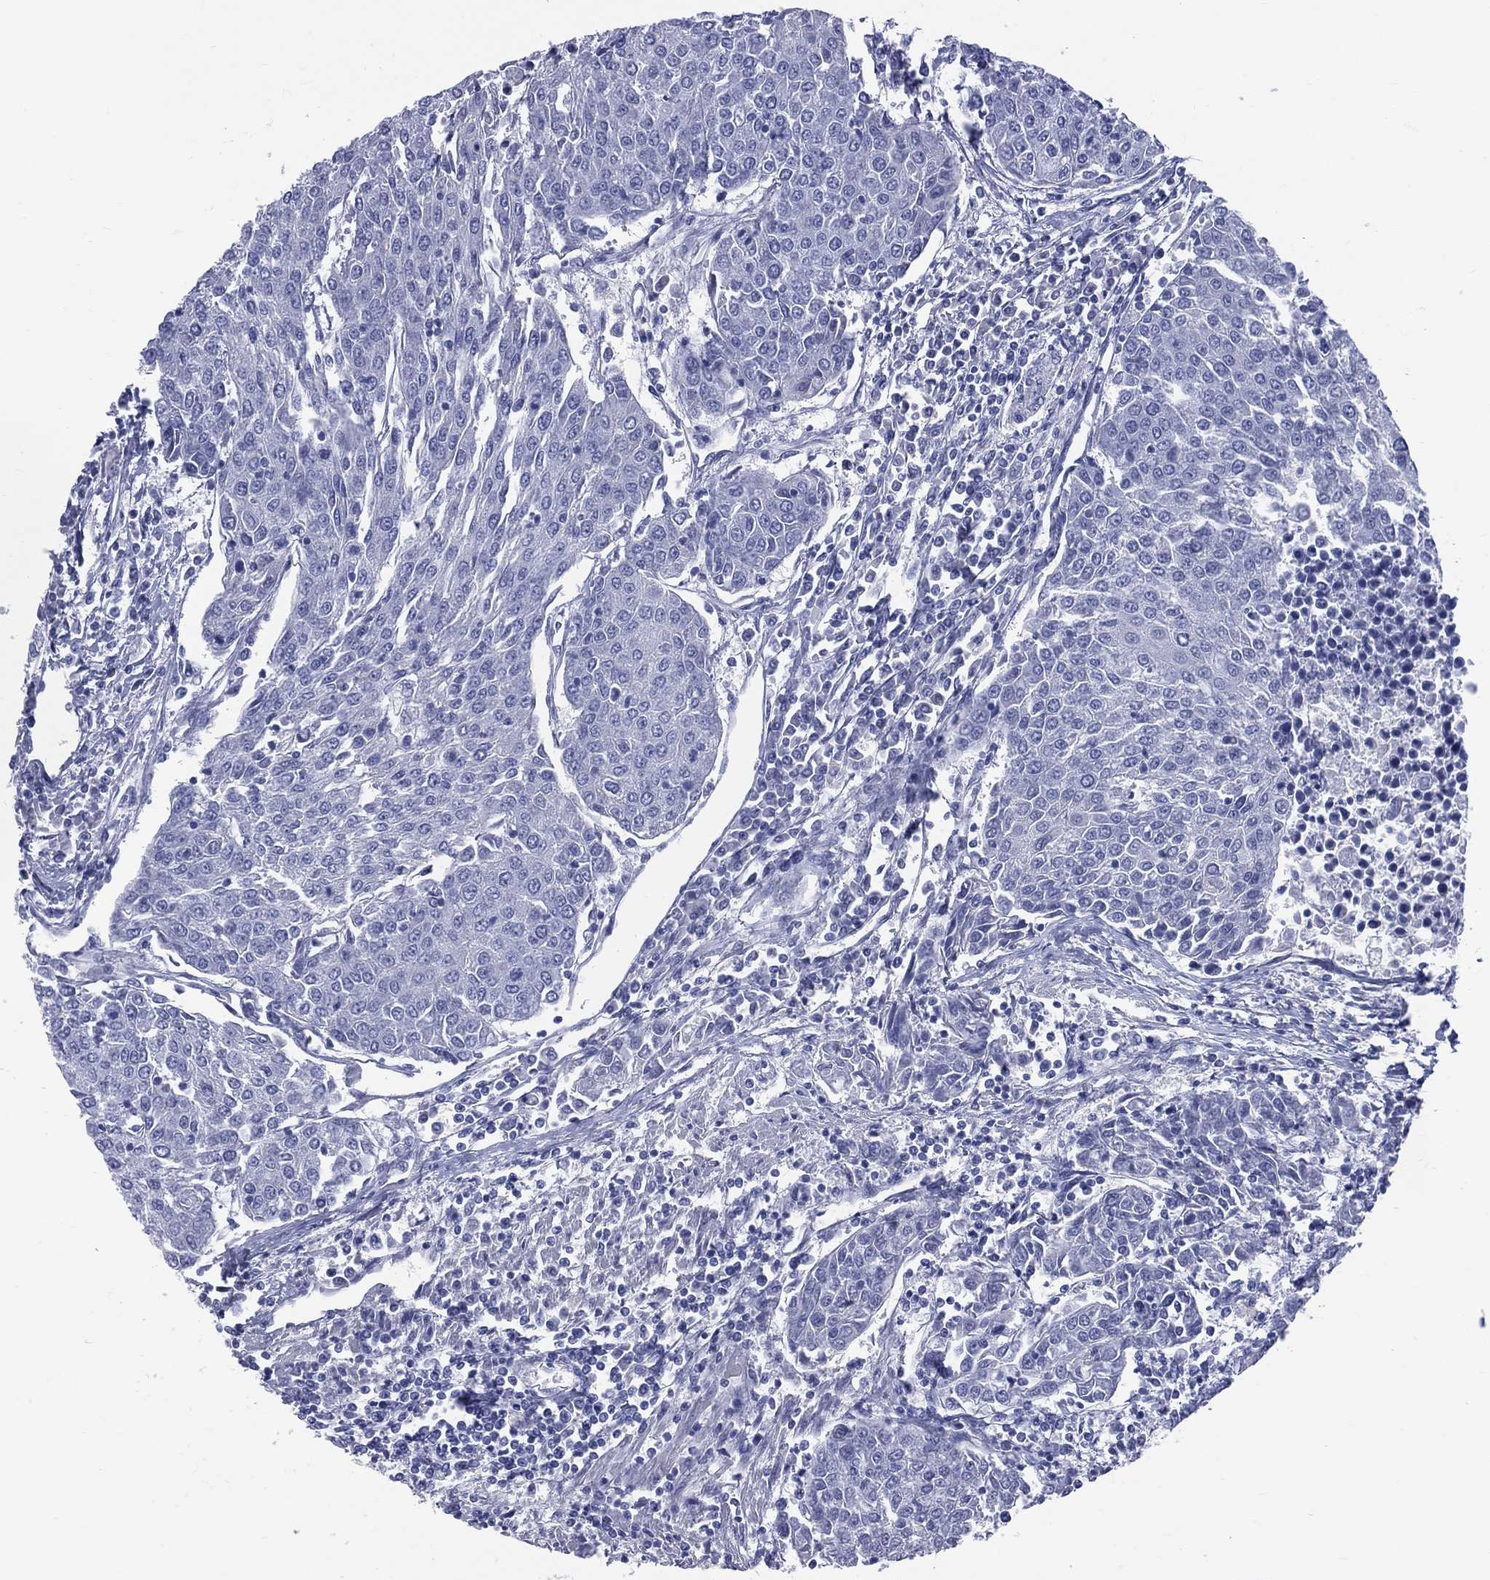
{"staining": {"intensity": "negative", "quantity": "none", "location": "none"}, "tissue": "urothelial cancer", "cell_type": "Tumor cells", "image_type": "cancer", "snomed": [{"axis": "morphology", "description": "Urothelial carcinoma, High grade"}, {"axis": "topography", "description": "Urinary bladder"}], "caption": "Micrograph shows no protein positivity in tumor cells of high-grade urothelial carcinoma tissue. (Stains: DAB immunohistochemistry (IHC) with hematoxylin counter stain, Microscopy: brightfield microscopy at high magnification).", "gene": "CYLC1", "patient": {"sex": "female", "age": 85}}